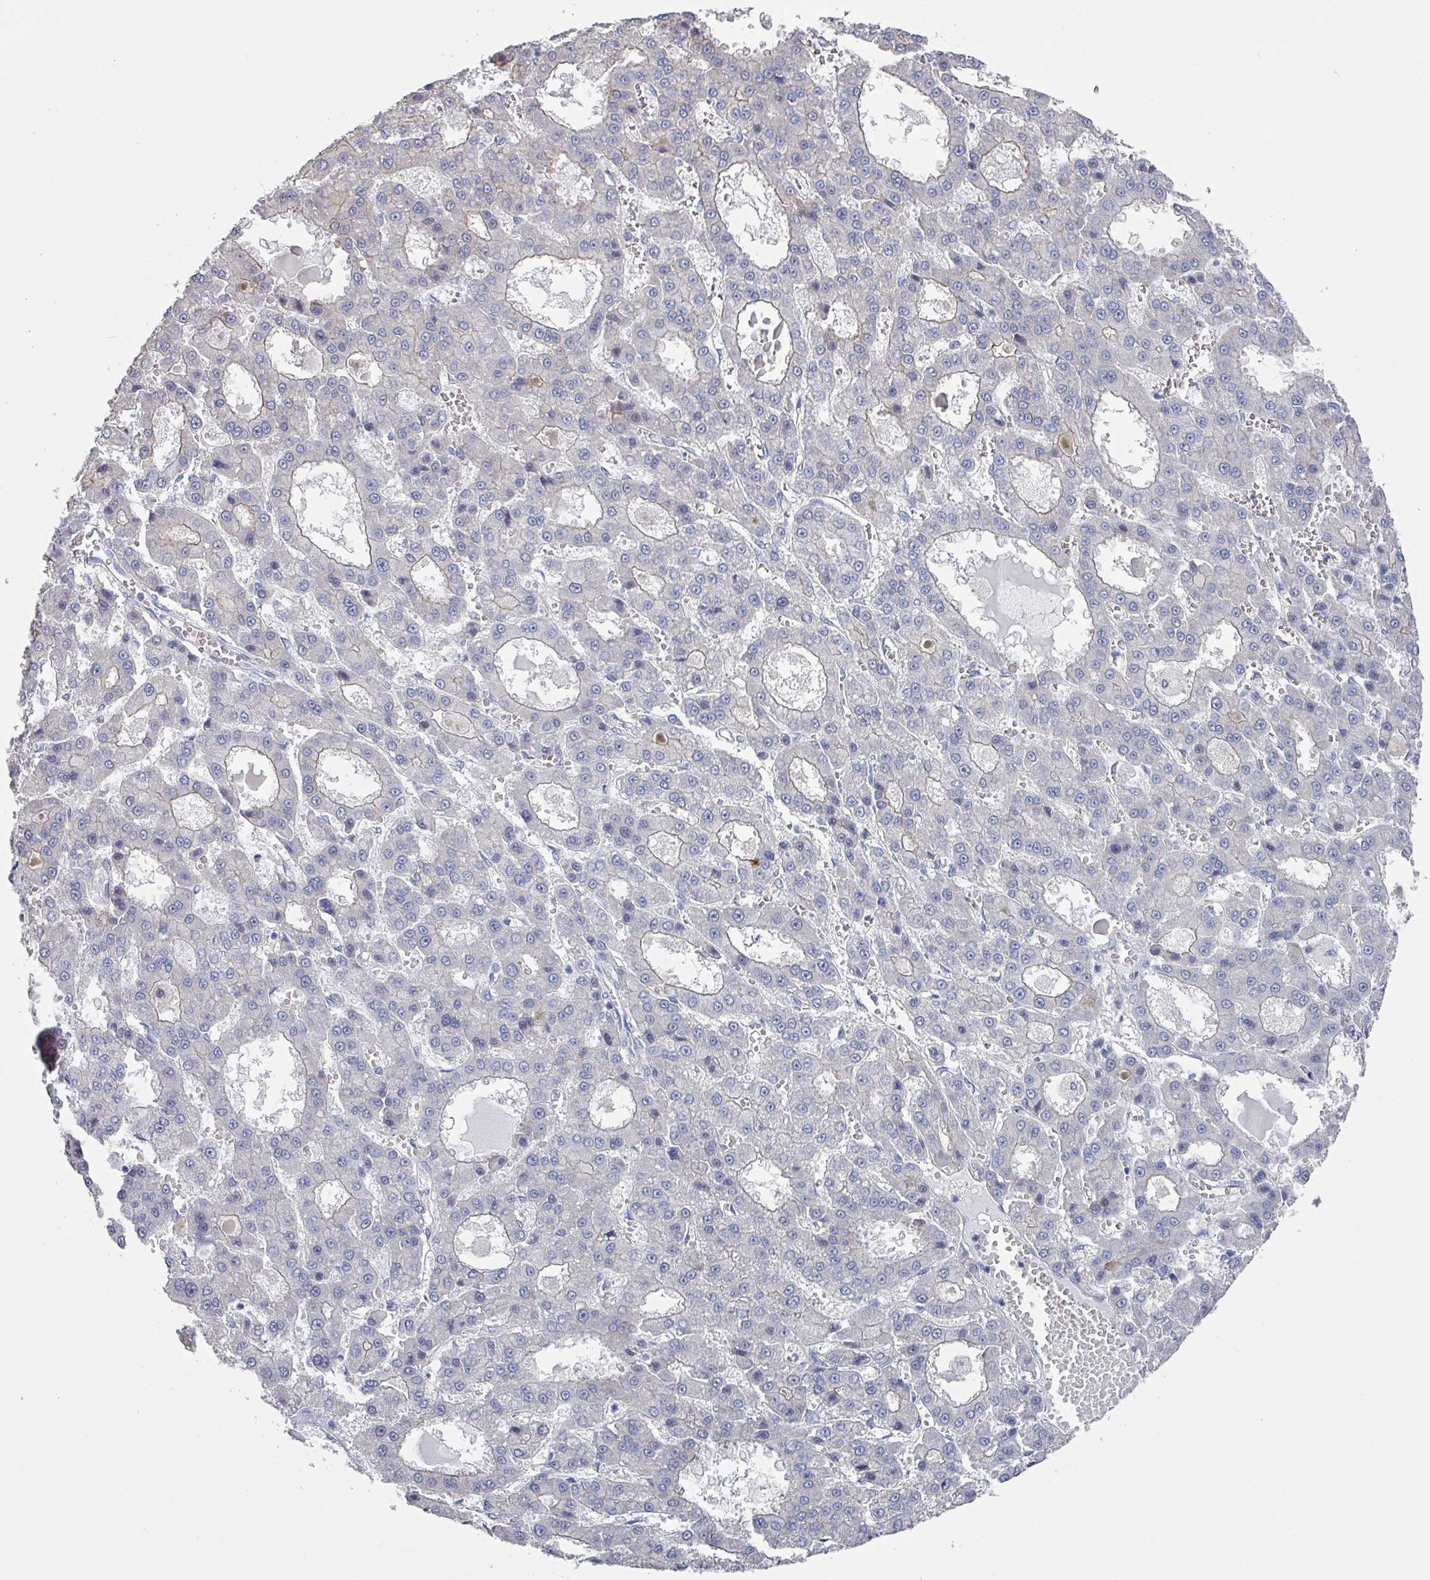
{"staining": {"intensity": "negative", "quantity": "none", "location": "none"}, "tissue": "liver cancer", "cell_type": "Tumor cells", "image_type": "cancer", "snomed": [{"axis": "morphology", "description": "Carcinoma, Hepatocellular, NOS"}, {"axis": "topography", "description": "Liver"}], "caption": "A histopathology image of human liver cancer (hepatocellular carcinoma) is negative for staining in tumor cells. The staining was performed using DAB (3,3'-diaminobenzidine) to visualize the protein expression in brown, while the nuclei were stained in blue with hematoxylin (Magnification: 20x).", "gene": "EFL1", "patient": {"sex": "male", "age": 70}}